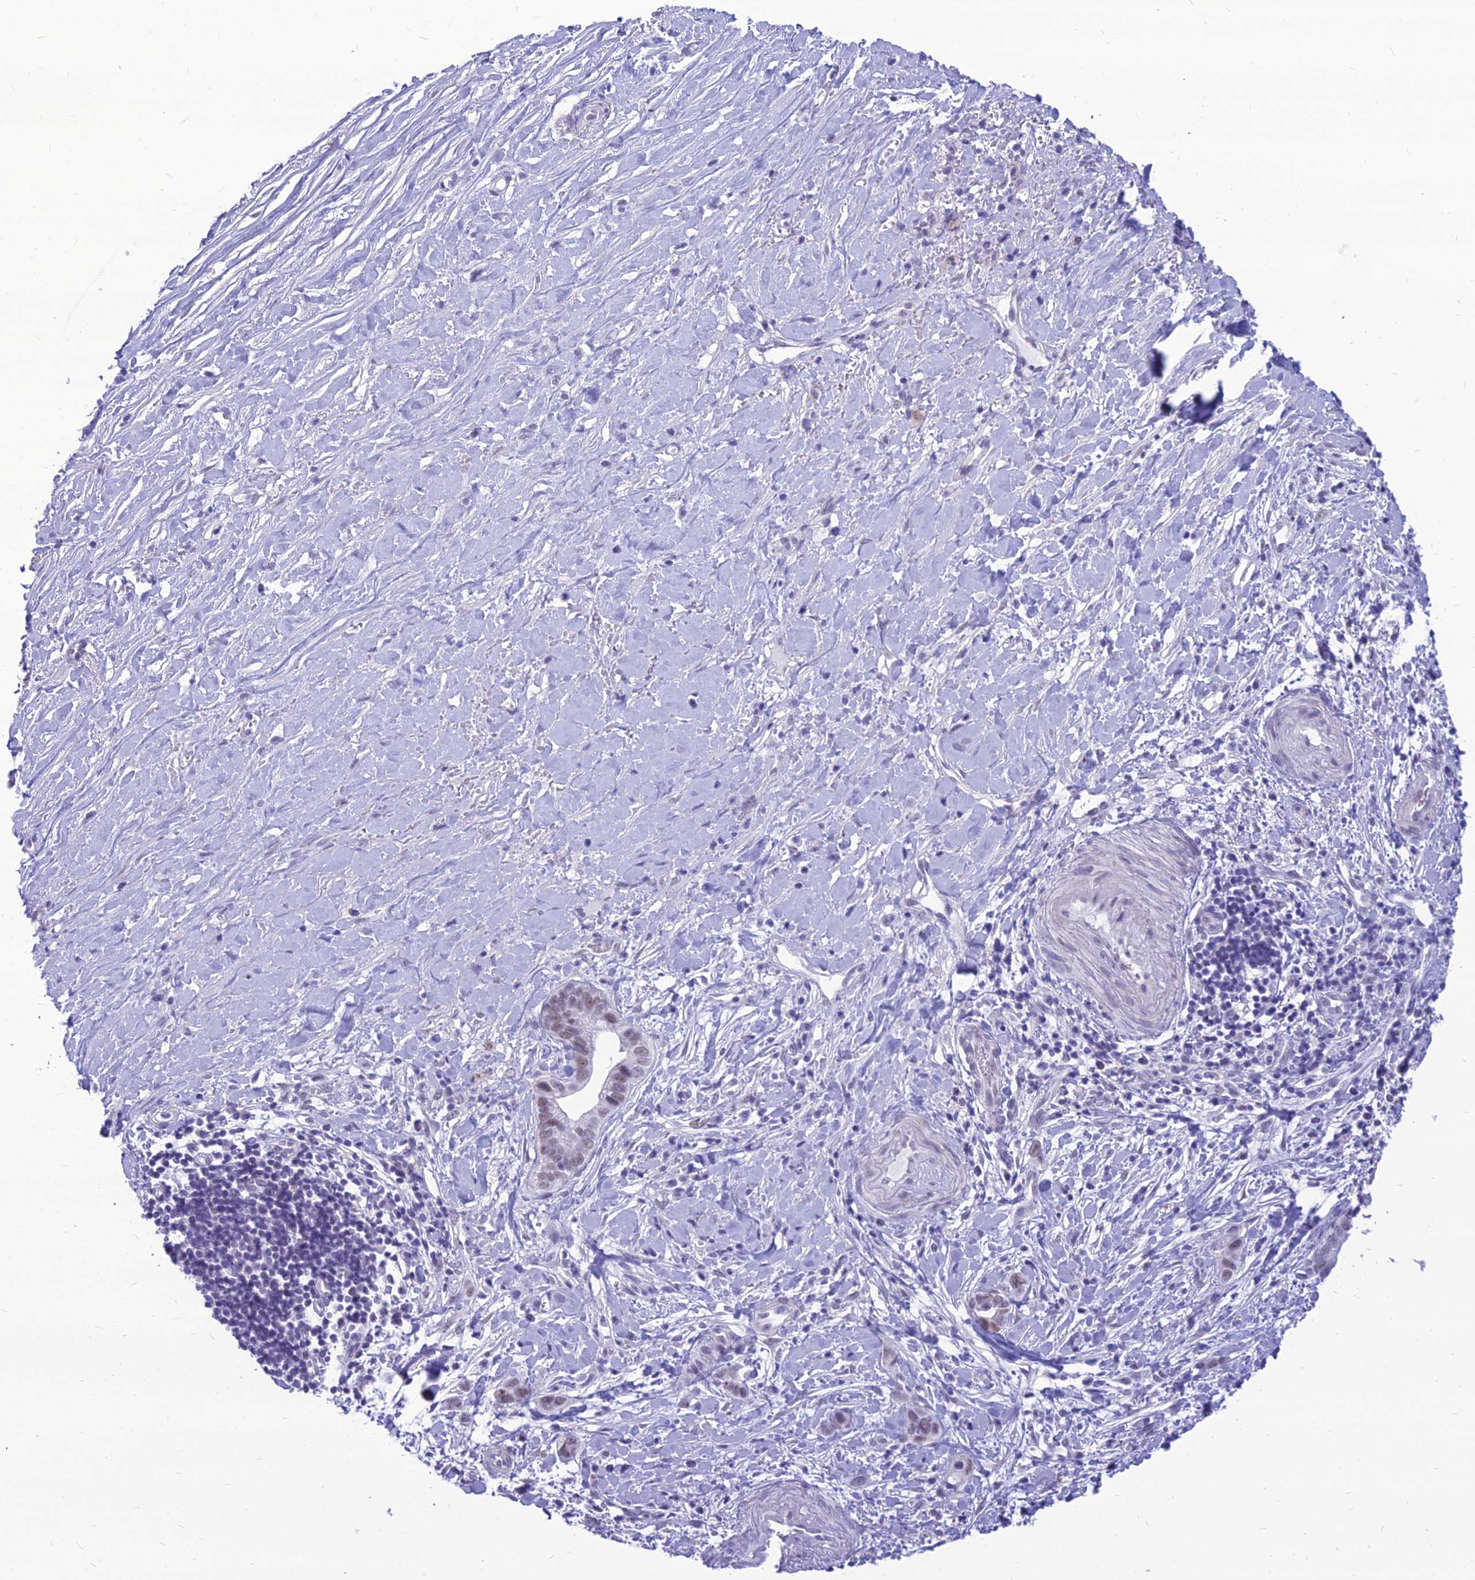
{"staining": {"intensity": "weak", "quantity": ">75%", "location": "nuclear"}, "tissue": "liver cancer", "cell_type": "Tumor cells", "image_type": "cancer", "snomed": [{"axis": "morphology", "description": "Cholangiocarcinoma"}, {"axis": "topography", "description": "Liver"}], "caption": "IHC staining of cholangiocarcinoma (liver), which shows low levels of weak nuclear expression in about >75% of tumor cells indicating weak nuclear protein expression. The staining was performed using DAB (brown) for protein detection and nuclei were counterstained in hematoxylin (blue).", "gene": "DHX40", "patient": {"sex": "female", "age": 79}}